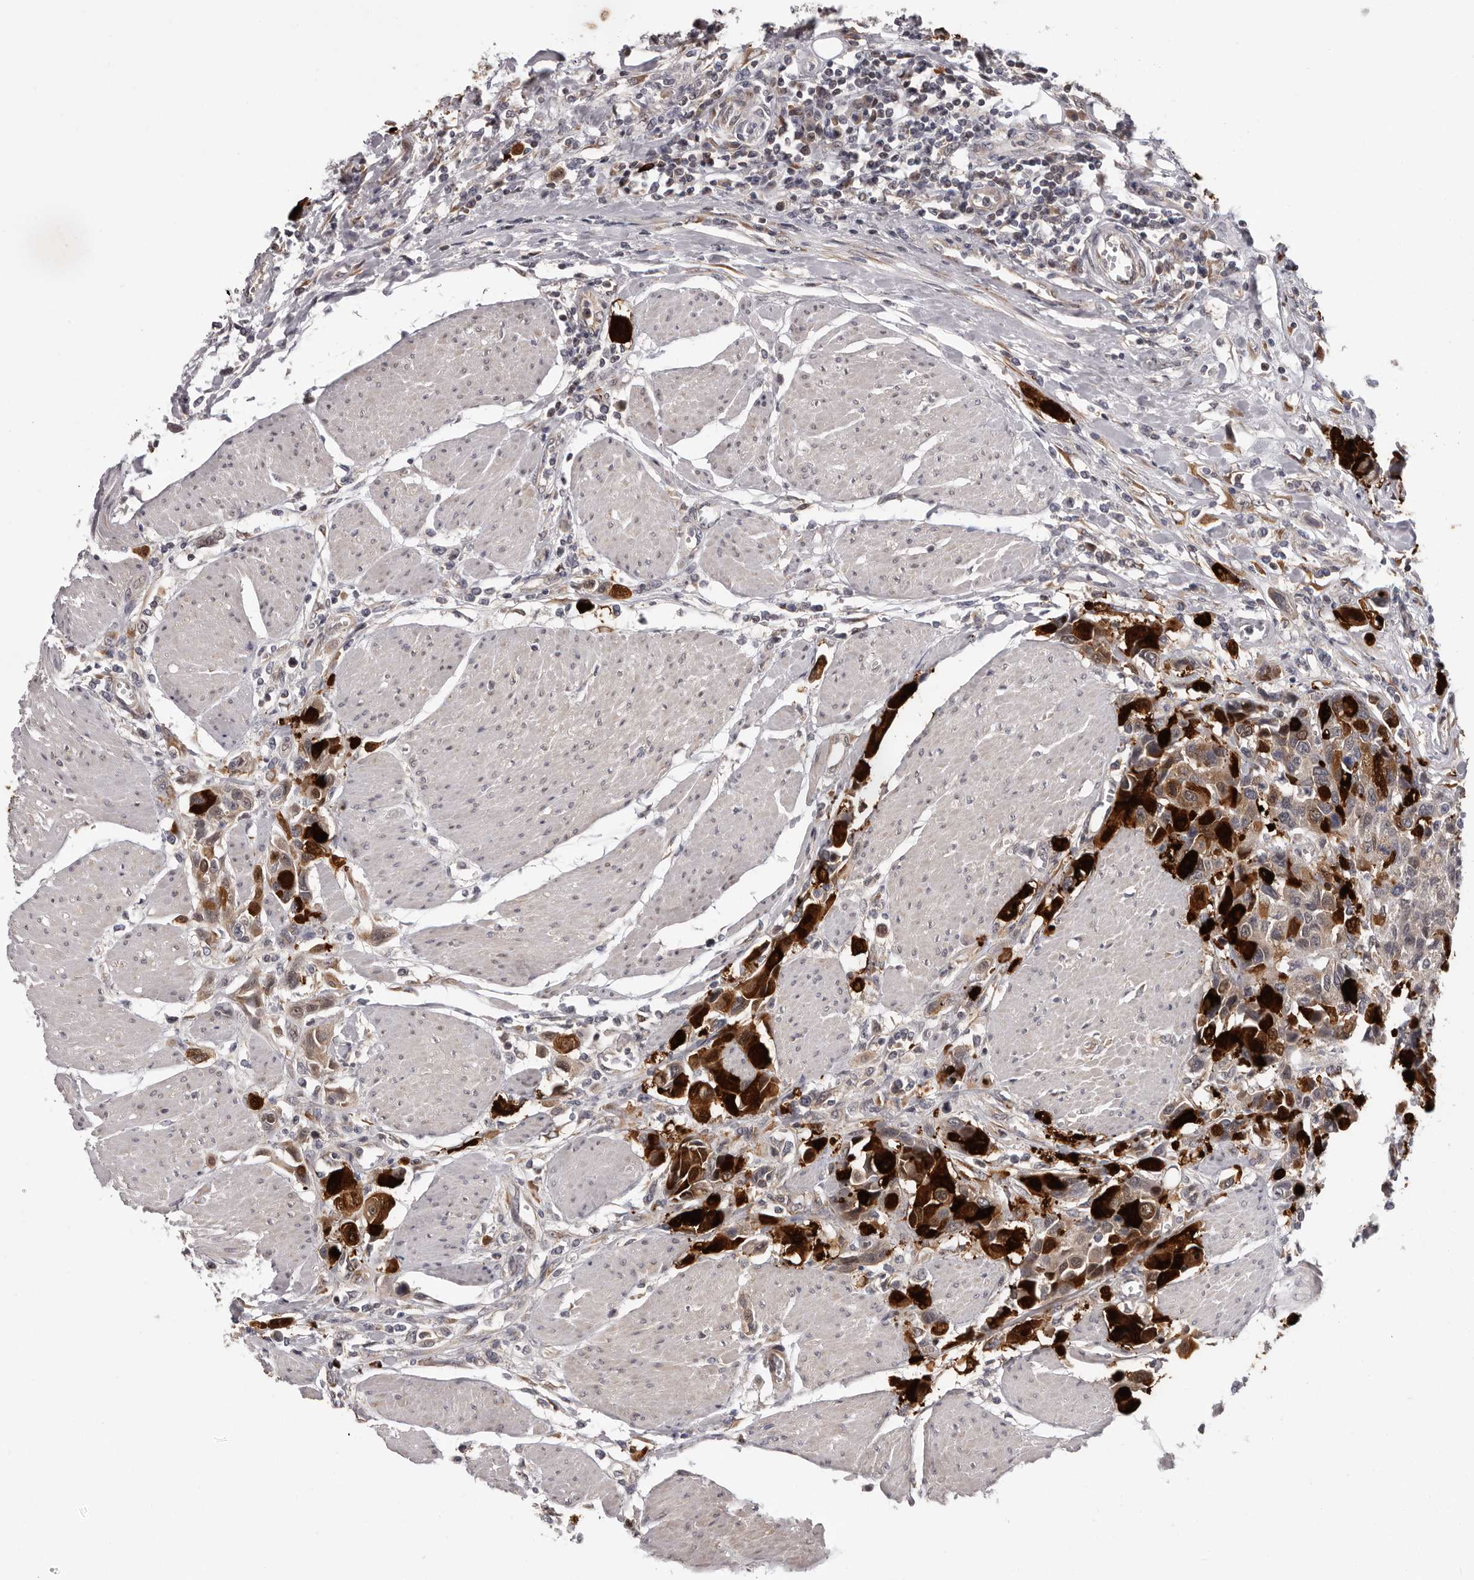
{"staining": {"intensity": "strong", "quantity": "25%-75%", "location": "cytoplasmic/membranous"}, "tissue": "urothelial cancer", "cell_type": "Tumor cells", "image_type": "cancer", "snomed": [{"axis": "morphology", "description": "Urothelial carcinoma, High grade"}, {"axis": "topography", "description": "Urinary bladder"}], "caption": "Brown immunohistochemical staining in high-grade urothelial carcinoma shows strong cytoplasmic/membranous positivity in about 25%-75% of tumor cells. Using DAB (3,3'-diaminobenzidine) (brown) and hematoxylin (blue) stains, captured at high magnification using brightfield microscopy.", "gene": "MED8", "patient": {"sex": "male", "age": 50}}